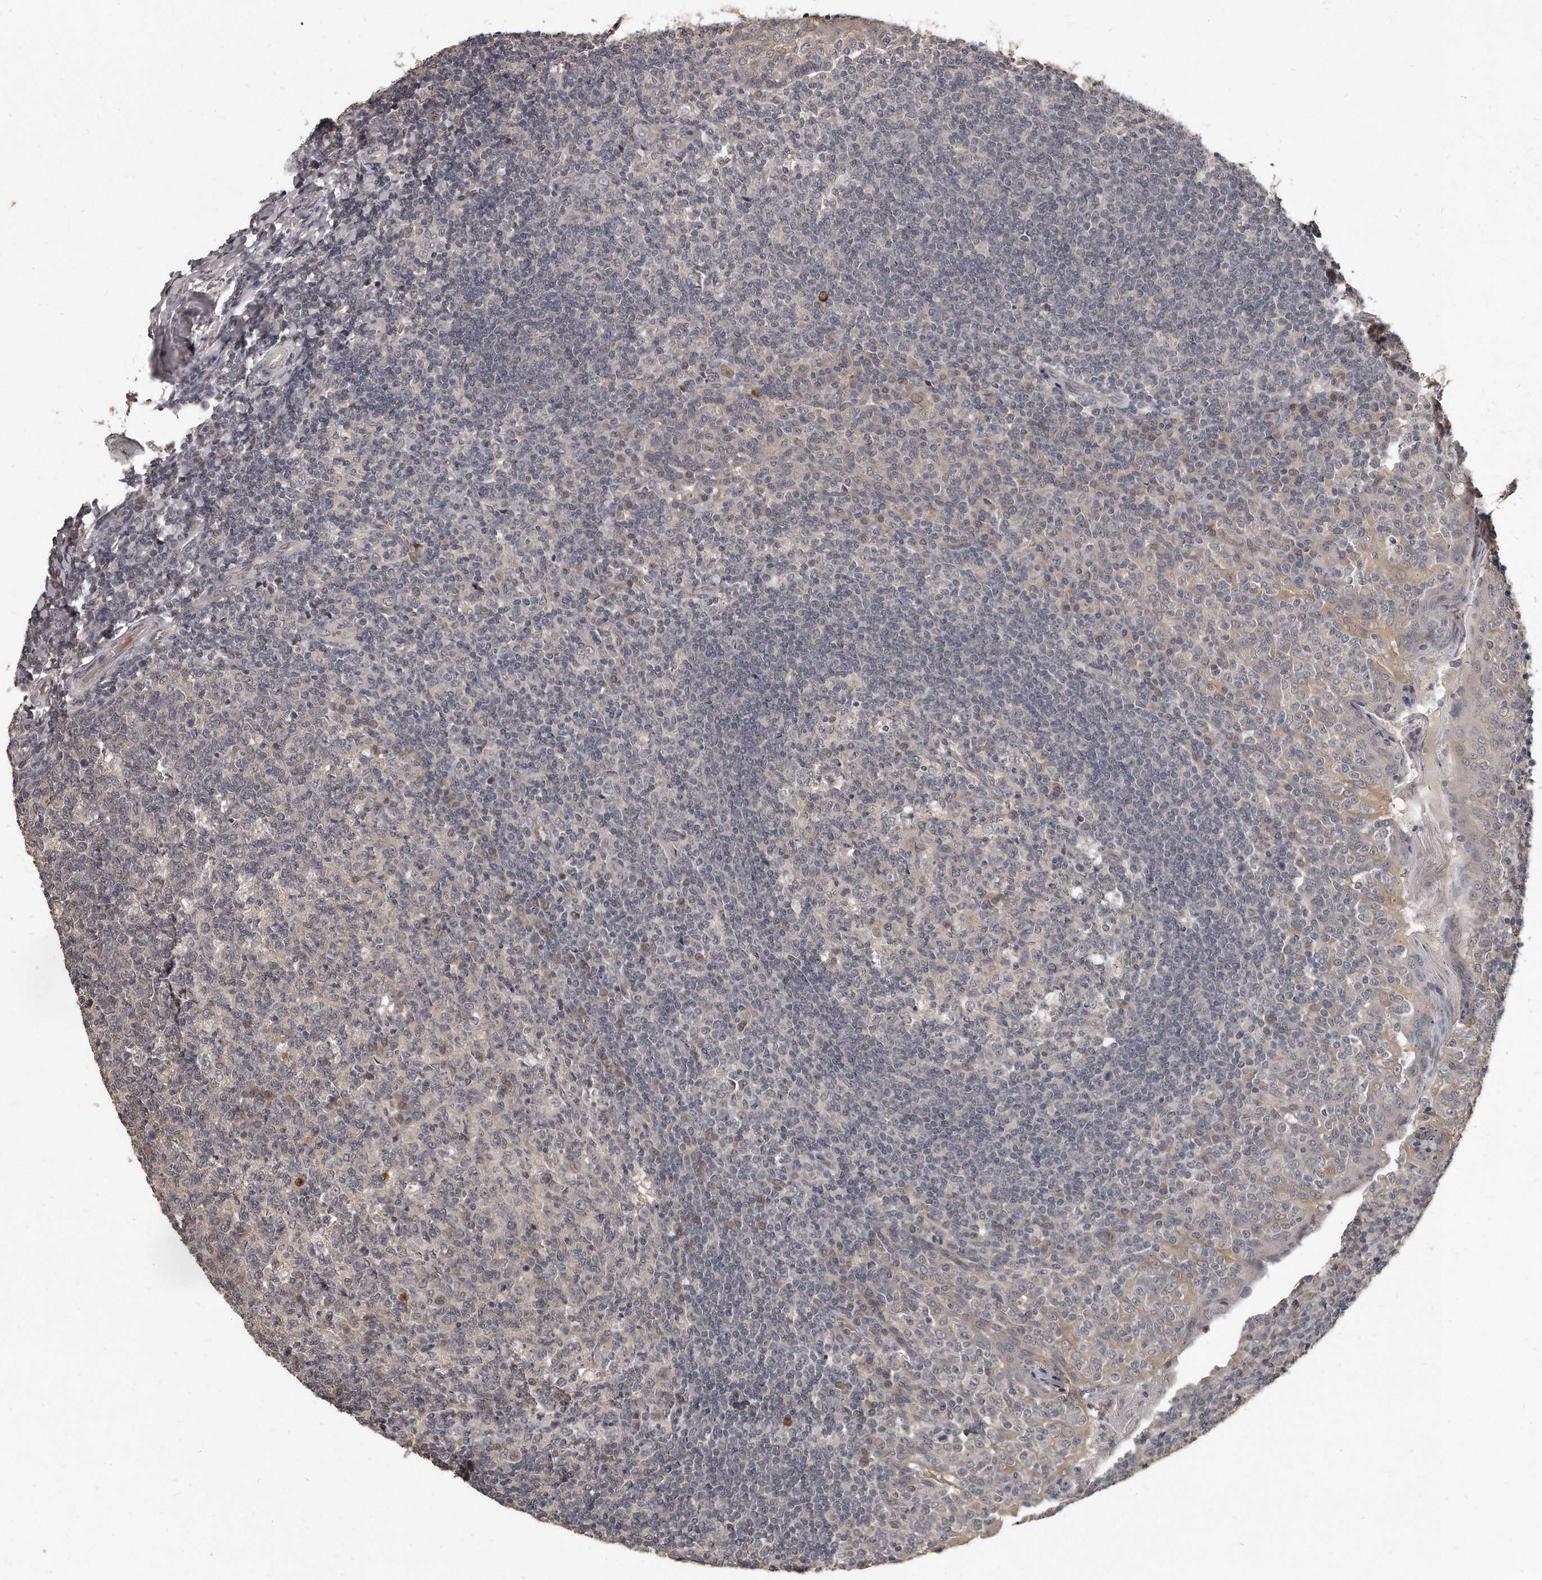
{"staining": {"intensity": "negative", "quantity": "none", "location": "none"}, "tissue": "tonsil", "cell_type": "Germinal center cells", "image_type": "normal", "snomed": [{"axis": "morphology", "description": "Normal tissue, NOS"}, {"axis": "topography", "description": "Tonsil"}], "caption": "DAB immunohistochemical staining of benign tonsil shows no significant staining in germinal center cells. (IHC, brightfield microscopy, high magnification).", "gene": "GRB10", "patient": {"sex": "female", "age": 19}}